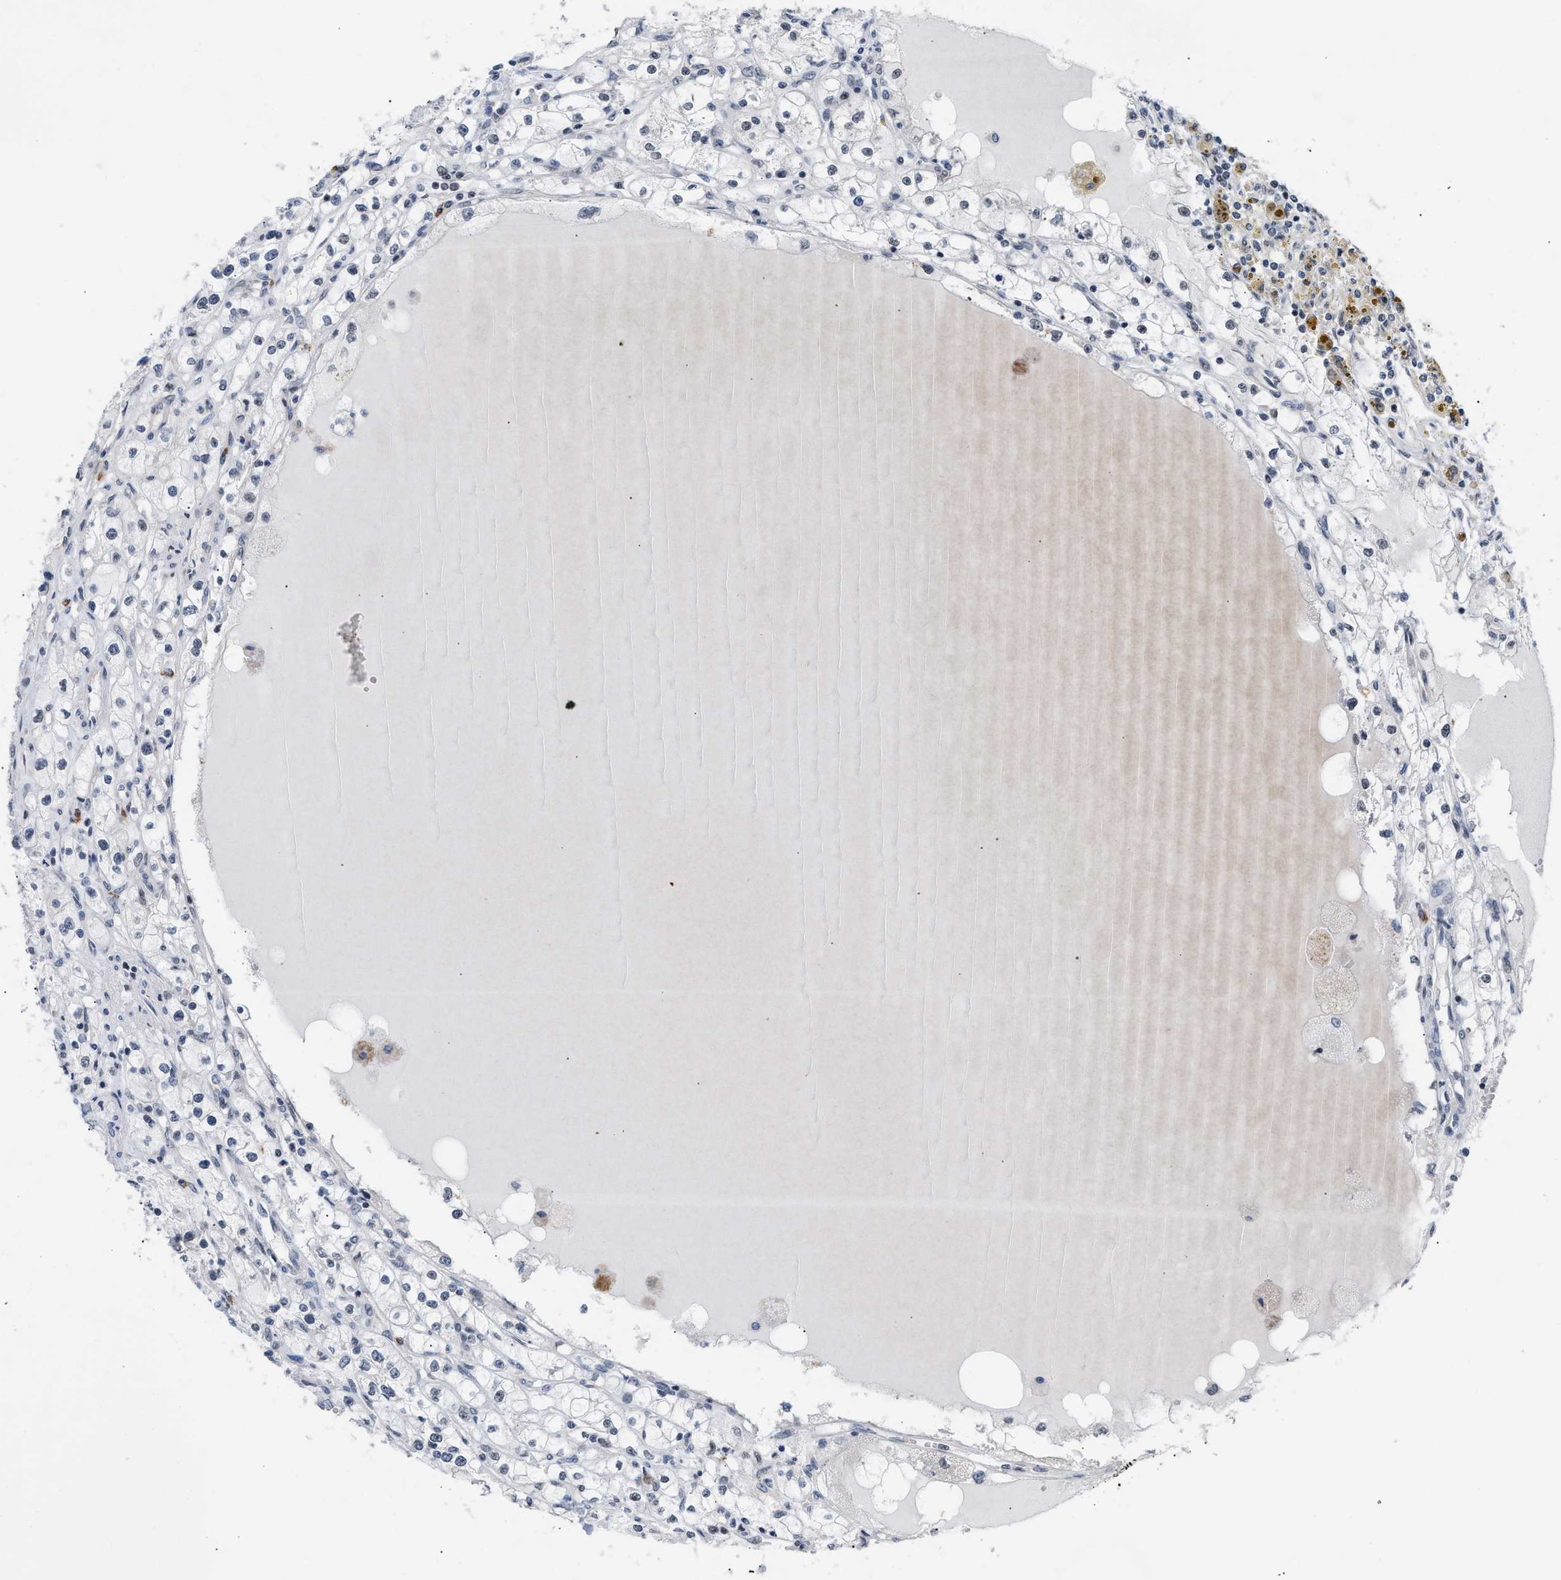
{"staining": {"intensity": "negative", "quantity": "none", "location": "none"}, "tissue": "renal cancer", "cell_type": "Tumor cells", "image_type": "cancer", "snomed": [{"axis": "morphology", "description": "Adenocarcinoma, NOS"}, {"axis": "topography", "description": "Kidney"}], "caption": "IHC micrograph of neoplastic tissue: renal adenocarcinoma stained with DAB shows no significant protein expression in tumor cells. The staining is performed using DAB brown chromogen with nuclei counter-stained in using hematoxylin.", "gene": "TXNRD3", "patient": {"sex": "male", "age": 56}}